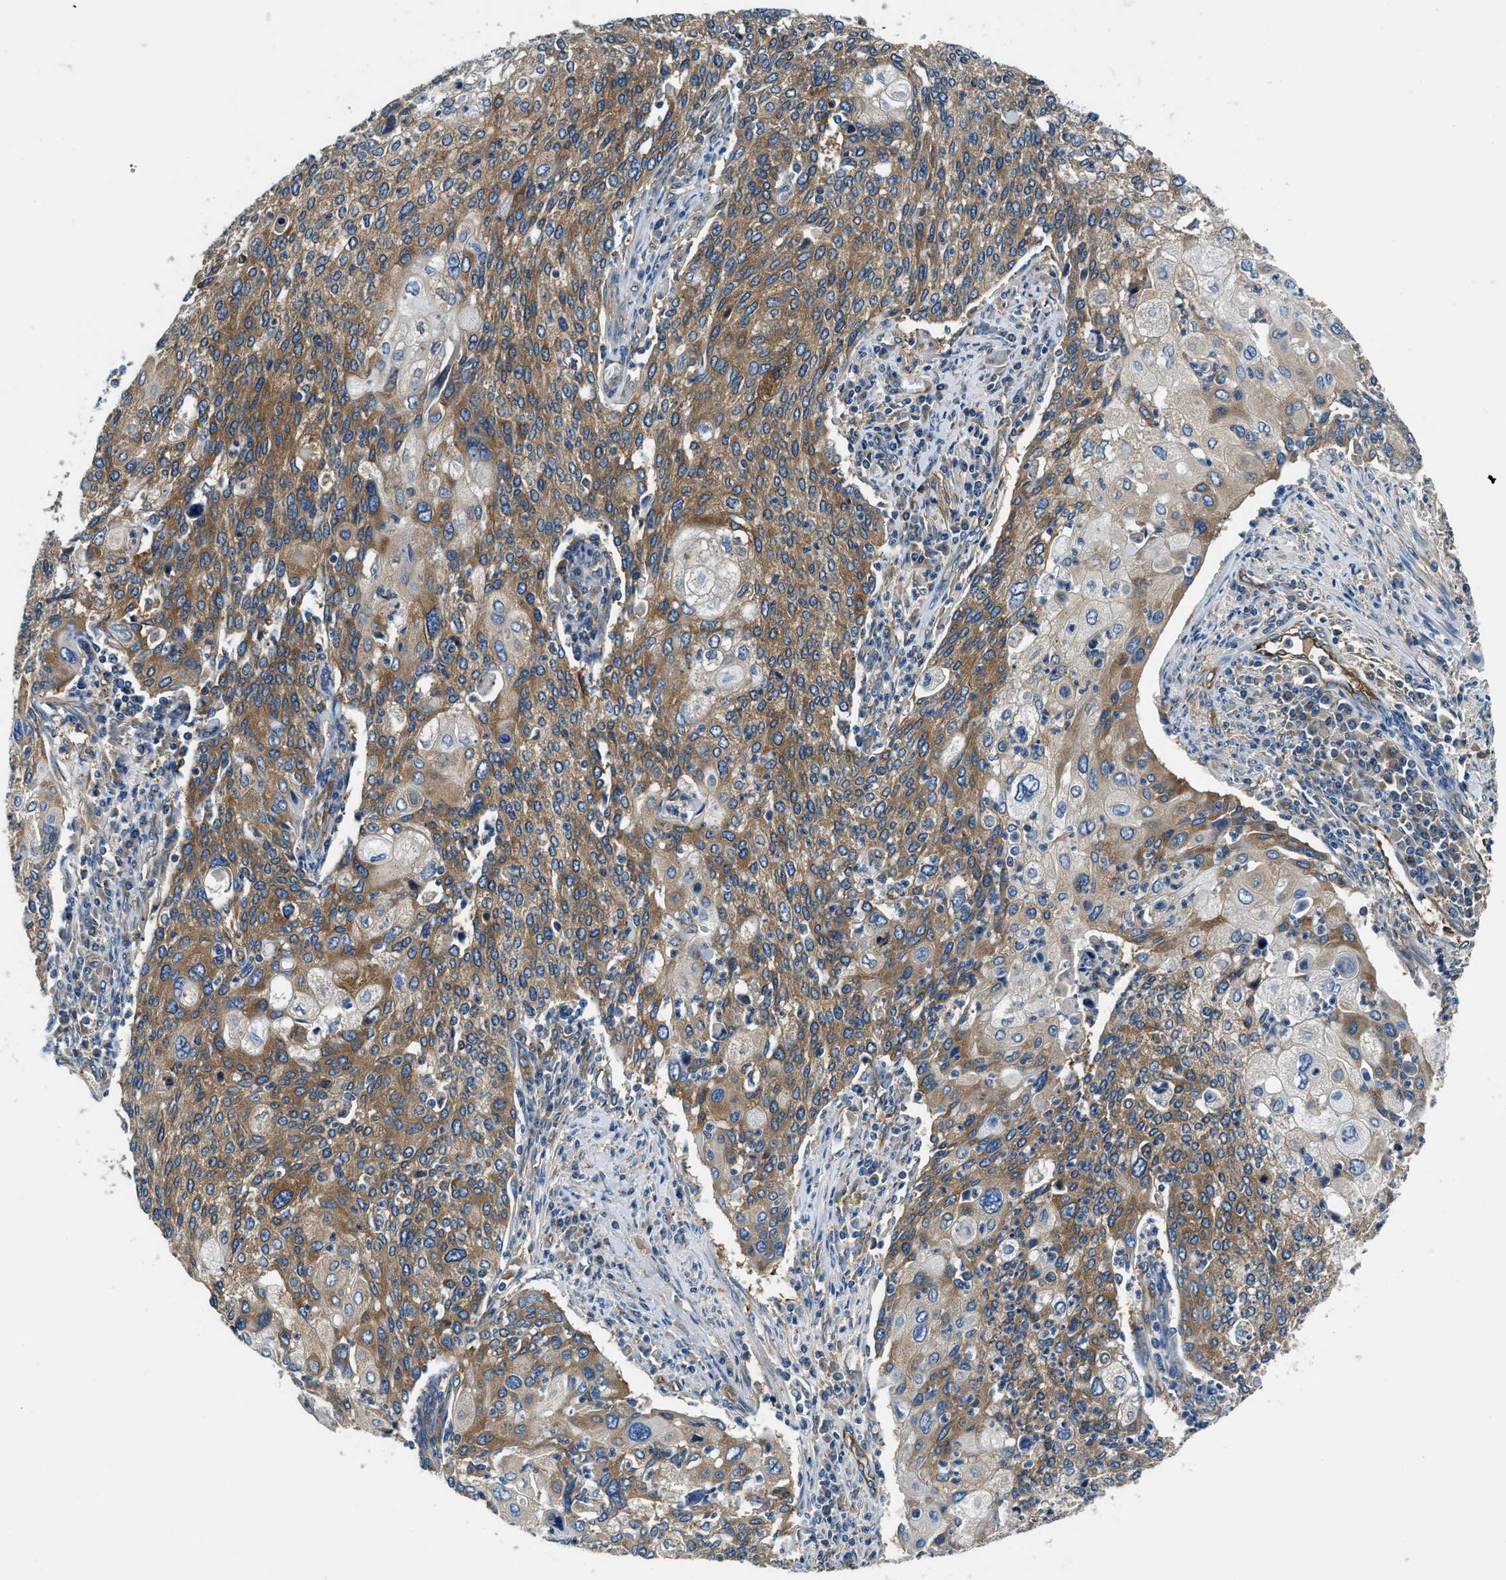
{"staining": {"intensity": "moderate", "quantity": ">75%", "location": "cytoplasmic/membranous"}, "tissue": "cervical cancer", "cell_type": "Tumor cells", "image_type": "cancer", "snomed": [{"axis": "morphology", "description": "Squamous cell carcinoma, NOS"}, {"axis": "topography", "description": "Cervix"}], "caption": "Protein expression by IHC demonstrates moderate cytoplasmic/membranous positivity in approximately >75% of tumor cells in cervical squamous cell carcinoma.", "gene": "EEA1", "patient": {"sex": "female", "age": 40}}